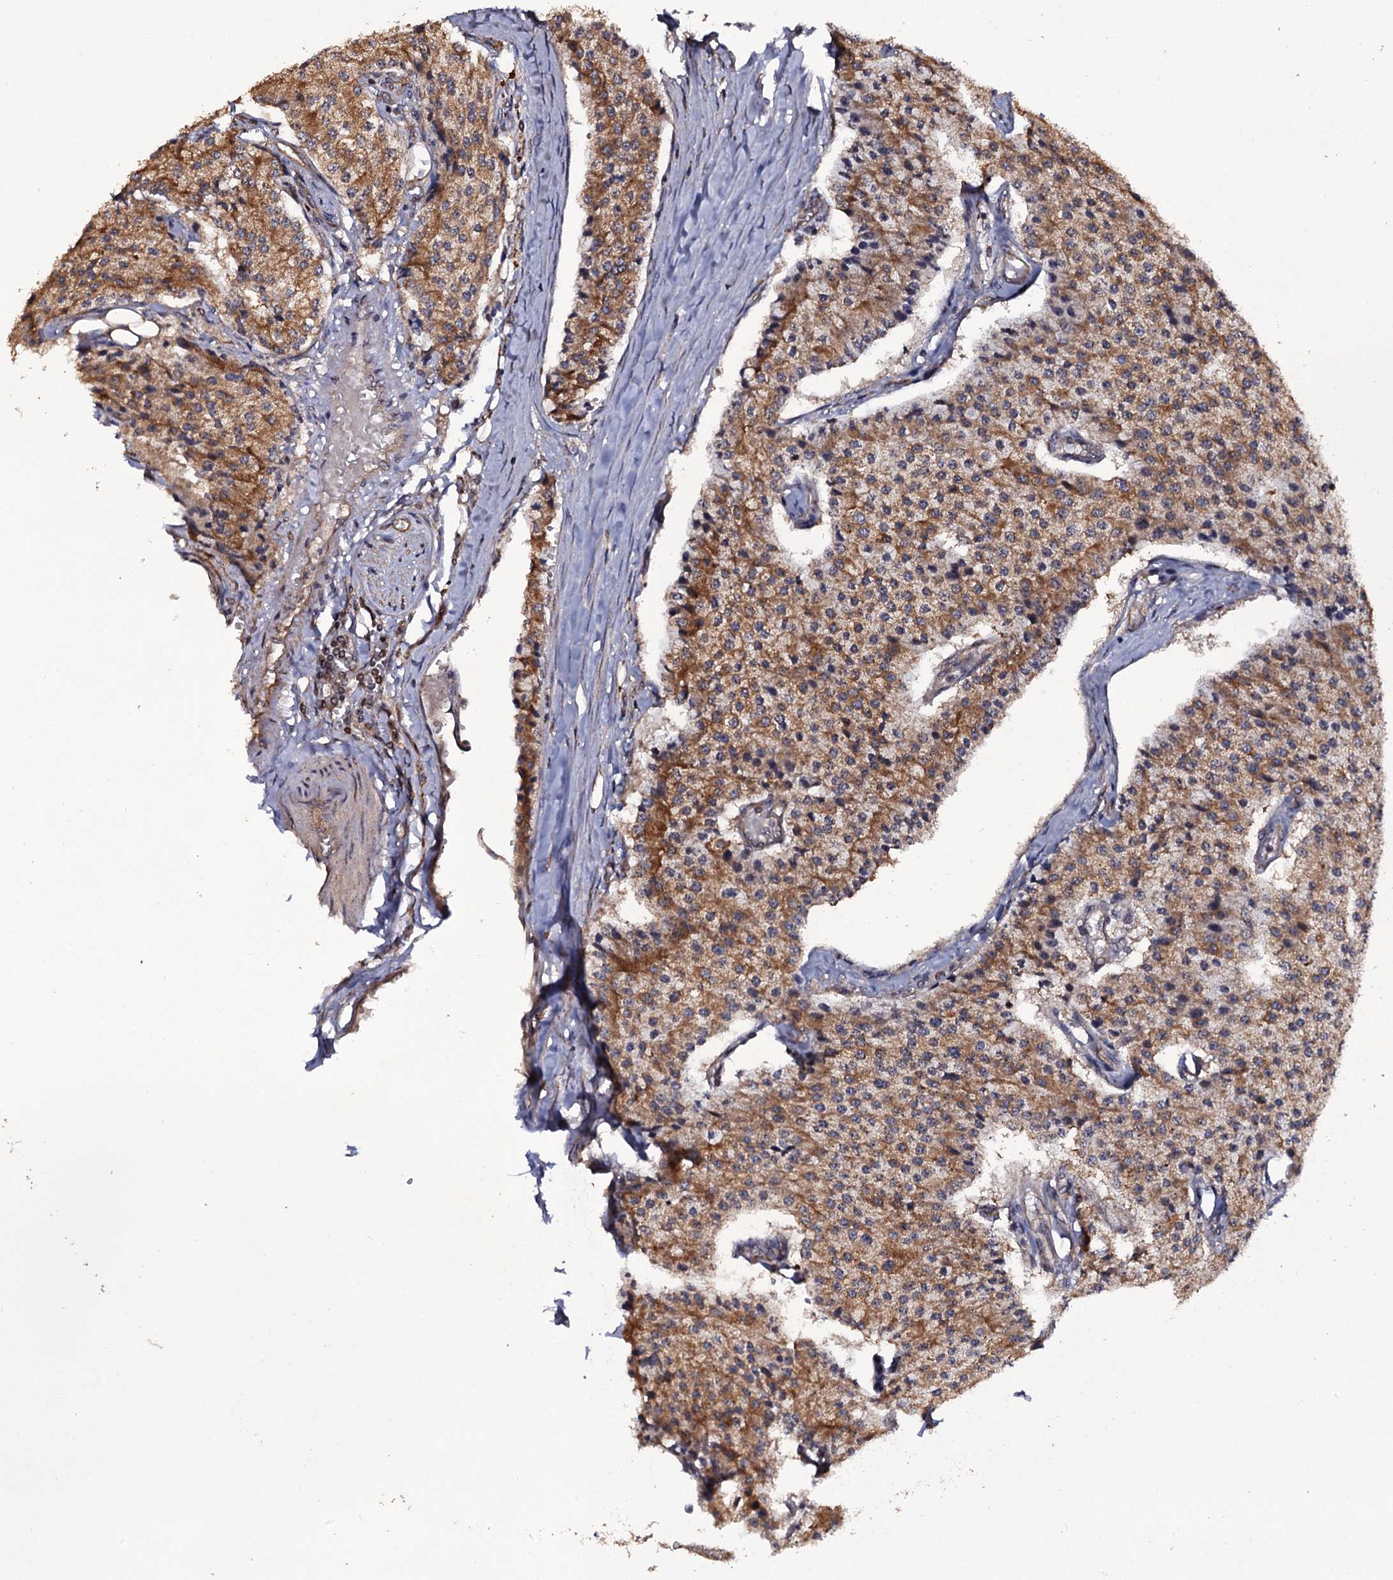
{"staining": {"intensity": "moderate", "quantity": ">75%", "location": "cytoplasmic/membranous"}, "tissue": "carcinoid", "cell_type": "Tumor cells", "image_type": "cancer", "snomed": [{"axis": "morphology", "description": "Carcinoid, malignant, NOS"}, {"axis": "topography", "description": "Colon"}], "caption": "There is medium levels of moderate cytoplasmic/membranous staining in tumor cells of carcinoid, as demonstrated by immunohistochemical staining (brown color).", "gene": "TTC23", "patient": {"sex": "female", "age": 52}}